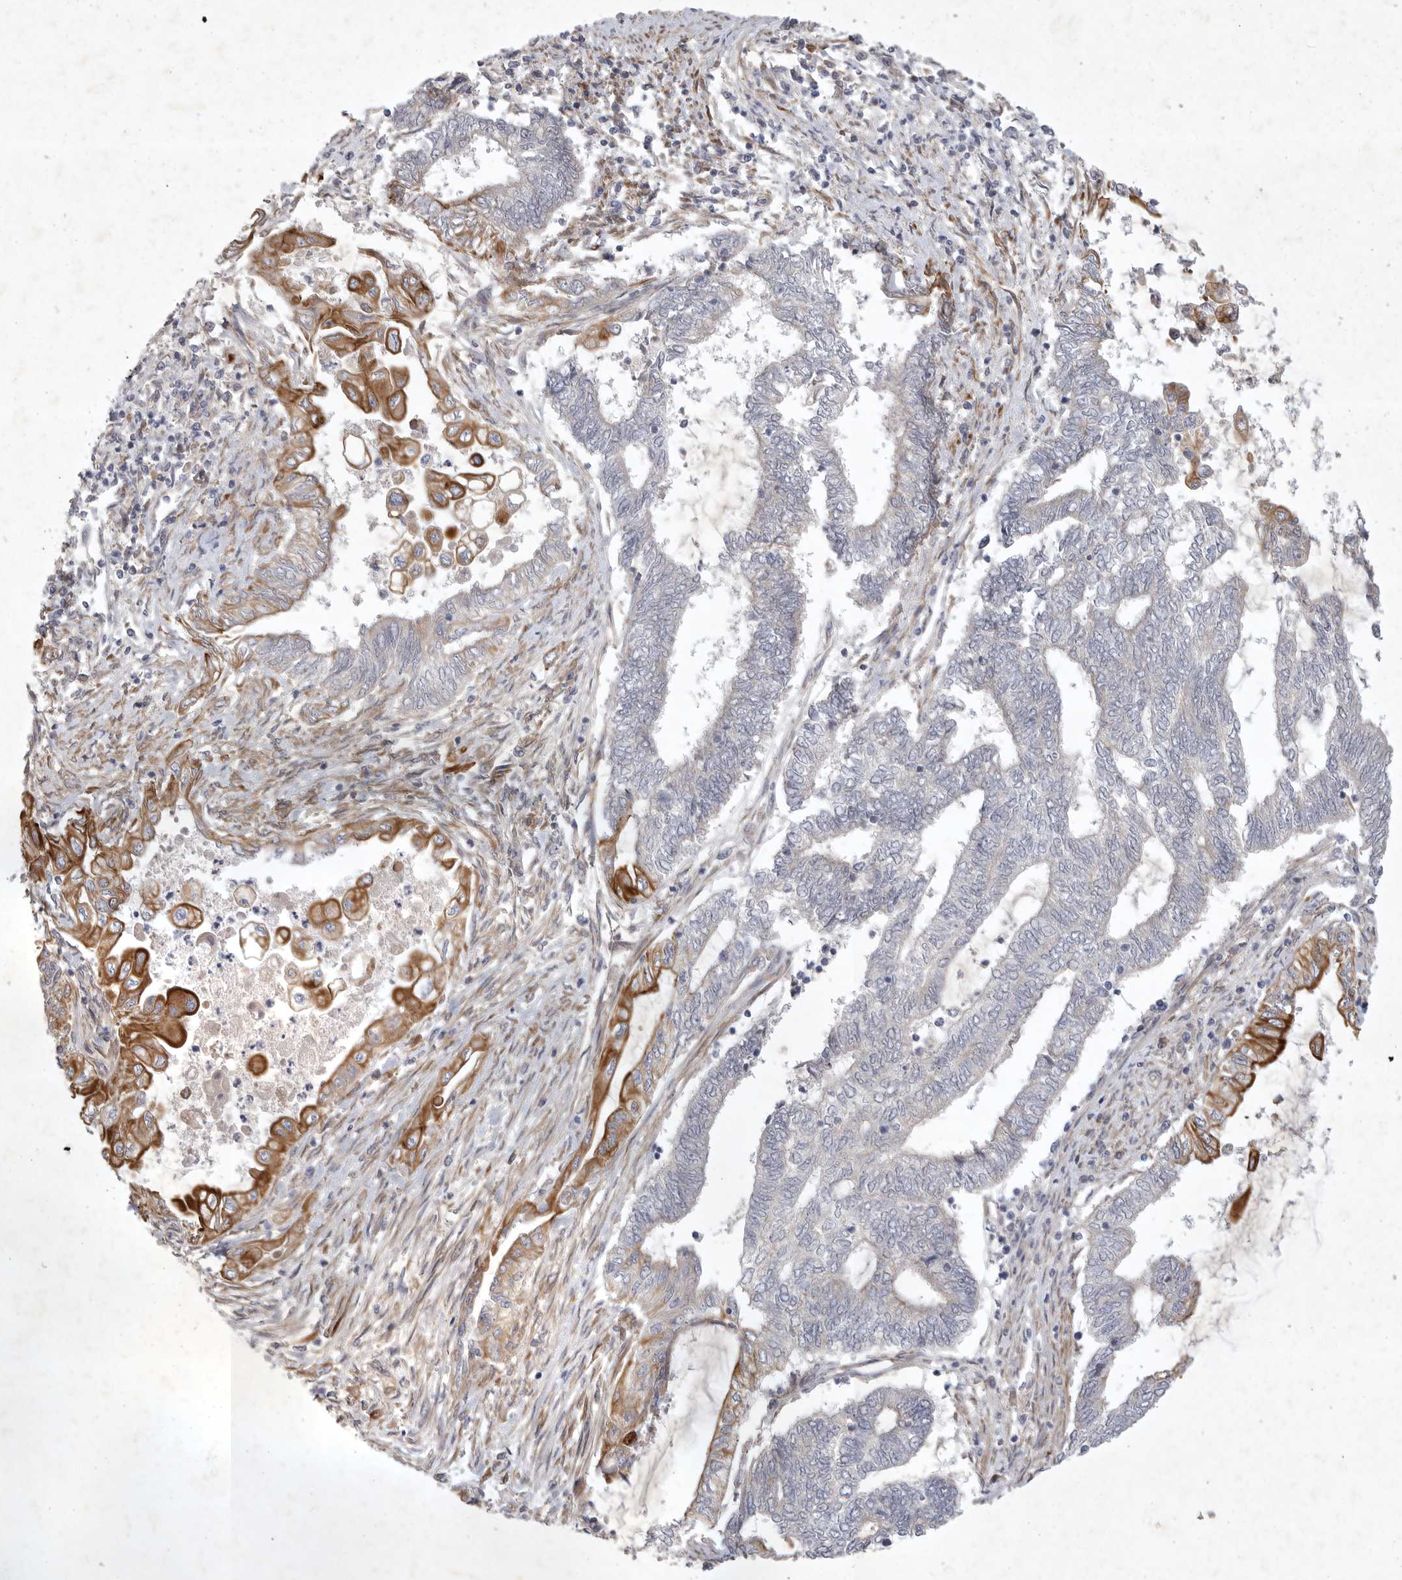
{"staining": {"intensity": "strong", "quantity": "<25%", "location": "cytoplasmic/membranous"}, "tissue": "endometrial cancer", "cell_type": "Tumor cells", "image_type": "cancer", "snomed": [{"axis": "morphology", "description": "Adenocarcinoma, NOS"}, {"axis": "topography", "description": "Uterus"}, {"axis": "topography", "description": "Endometrium"}], "caption": "Tumor cells reveal medium levels of strong cytoplasmic/membranous positivity in approximately <25% of cells in adenocarcinoma (endometrial).", "gene": "BZW2", "patient": {"sex": "female", "age": 70}}